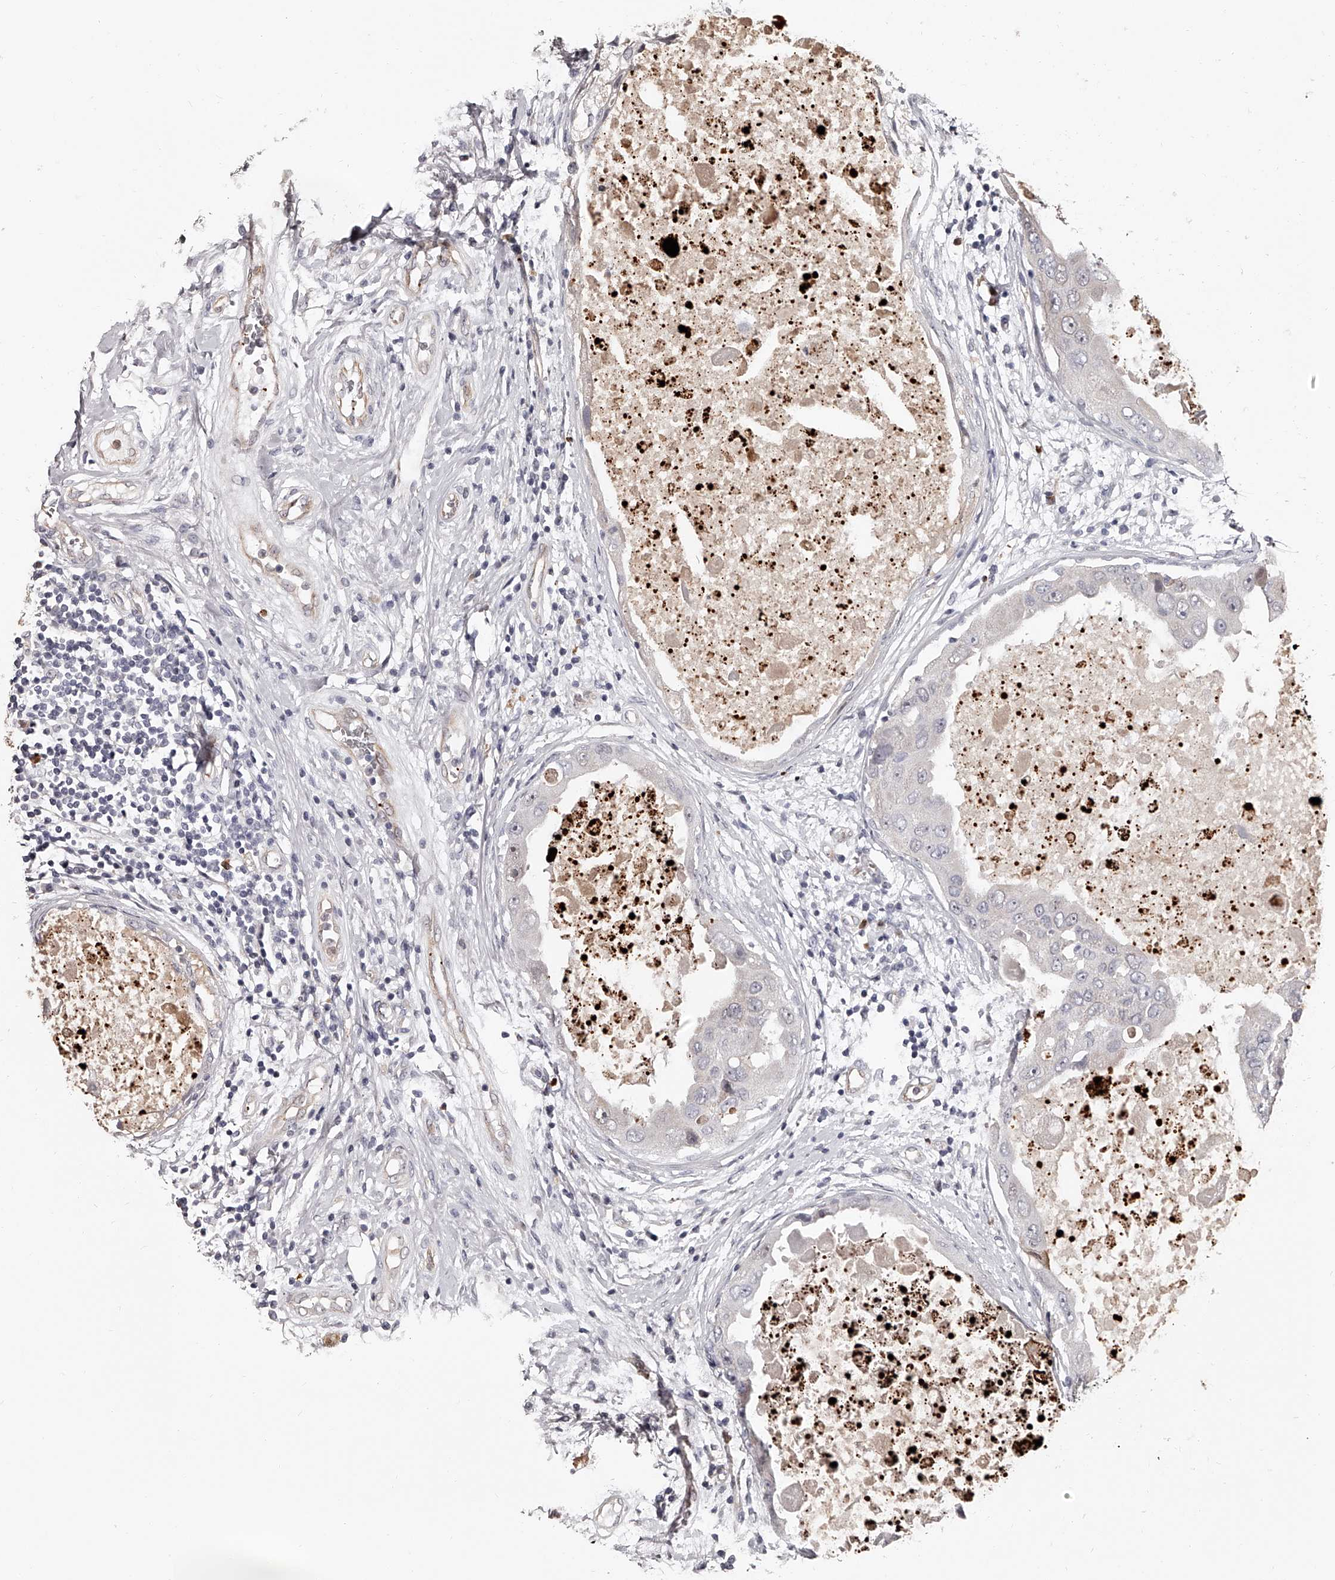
{"staining": {"intensity": "negative", "quantity": "none", "location": "none"}, "tissue": "breast cancer", "cell_type": "Tumor cells", "image_type": "cancer", "snomed": [{"axis": "morphology", "description": "Duct carcinoma"}, {"axis": "topography", "description": "Breast"}], "caption": "Protein analysis of breast cancer demonstrates no significant positivity in tumor cells.", "gene": "URGCP", "patient": {"sex": "female", "age": 27}}